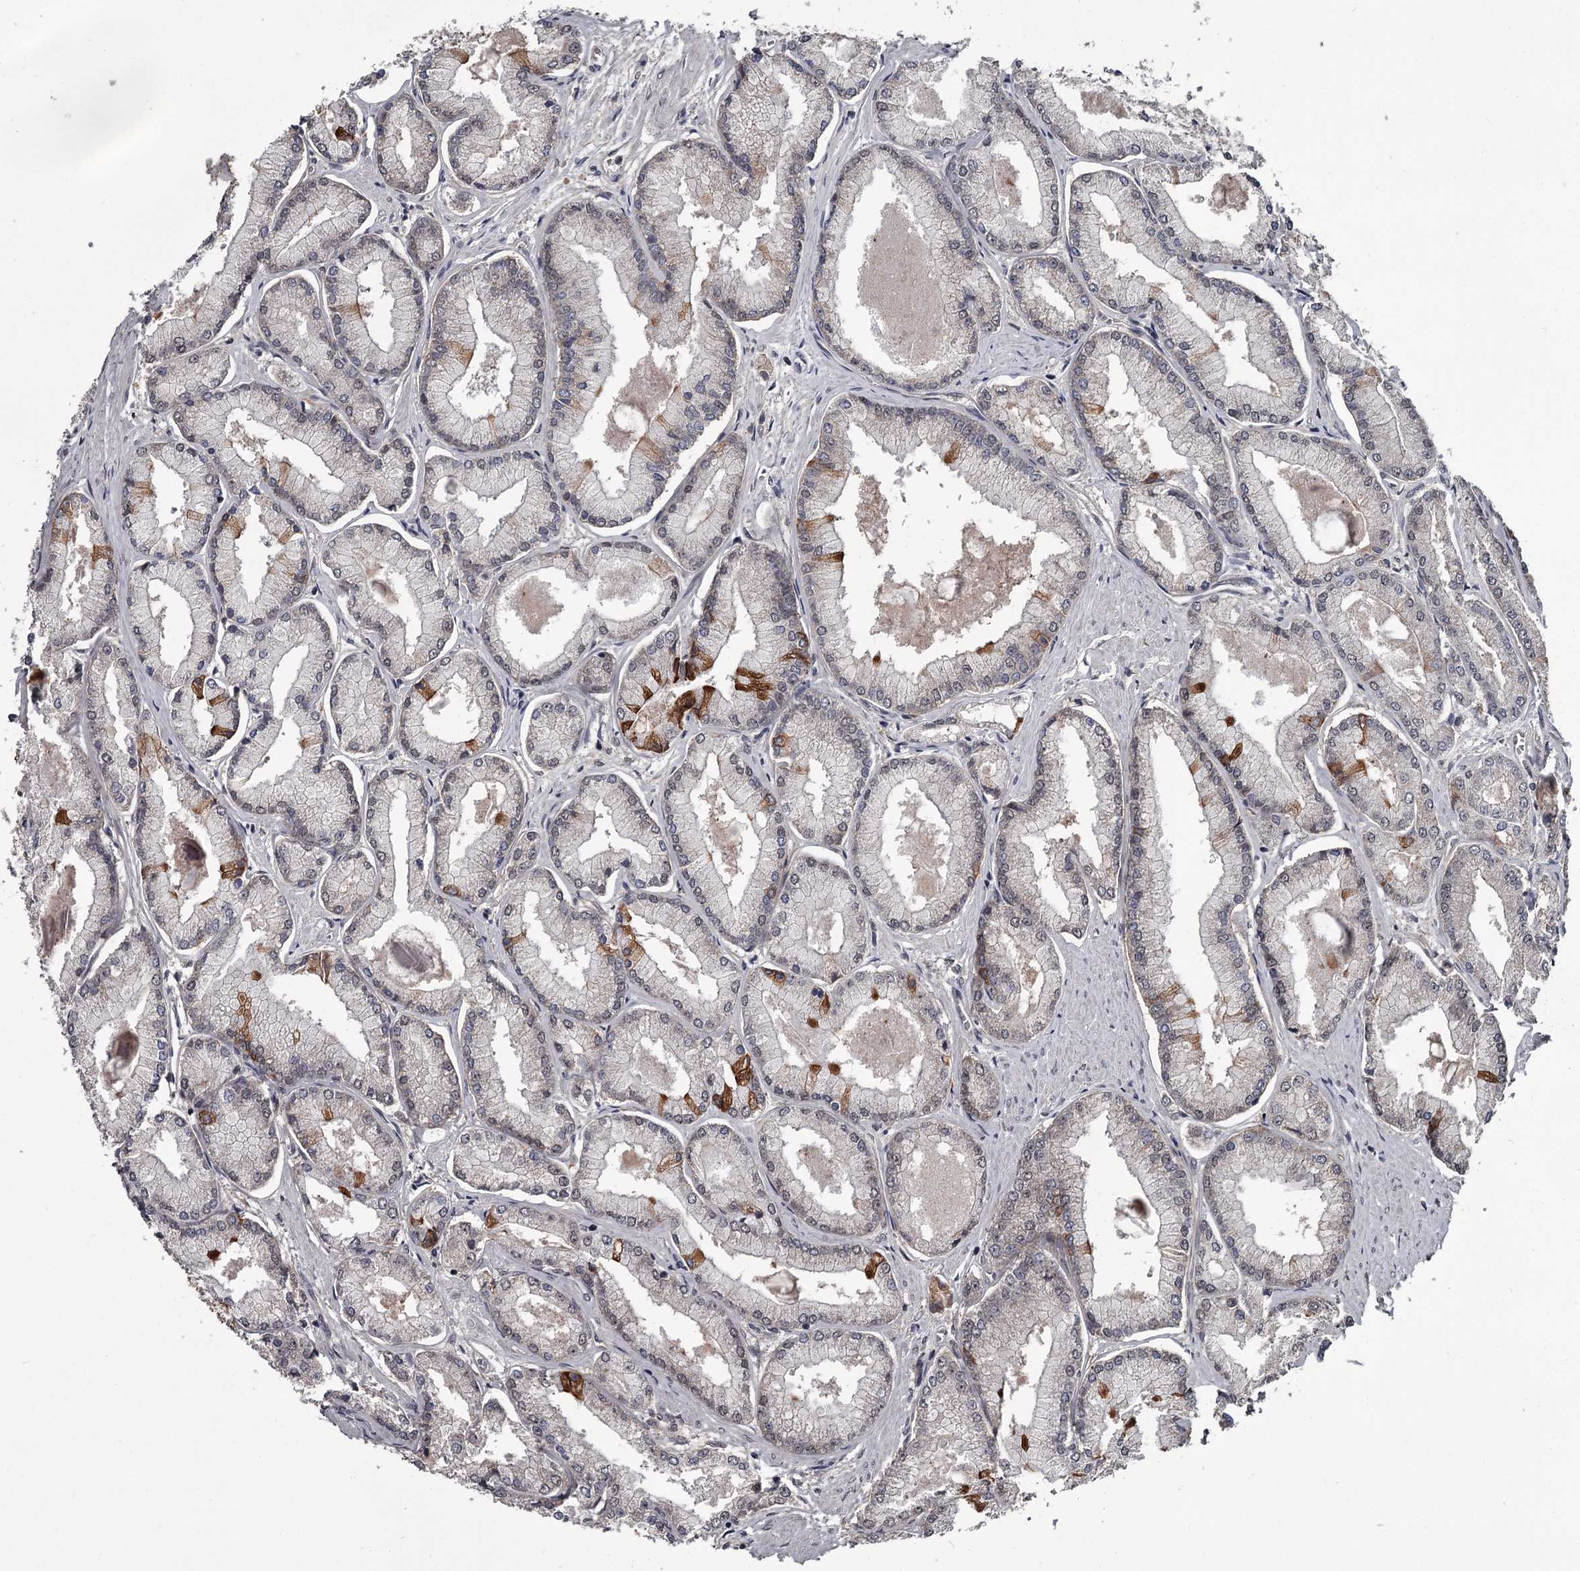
{"staining": {"intensity": "moderate", "quantity": "<25%", "location": "cytoplasmic/membranous"}, "tissue": "prostate cancer", "cell_type": "Tumor cells", "image_type": "cancer", "snomed": [{"axis": "morphology", "description": "Adenocarcinoma, Low grade"}, {"axis": "topography", "description": "Prostate"}], "caption": "Immunohistochemistry of human prostate cancer exhibits low levels of moderate cytoplasmic/membranous positivity in approximately <25% of tumor cells. (IHC, brightfield microscopy, high magnification).", "gene": "CDC42EP2", "patient": {"sex": "male", "age": 74}}